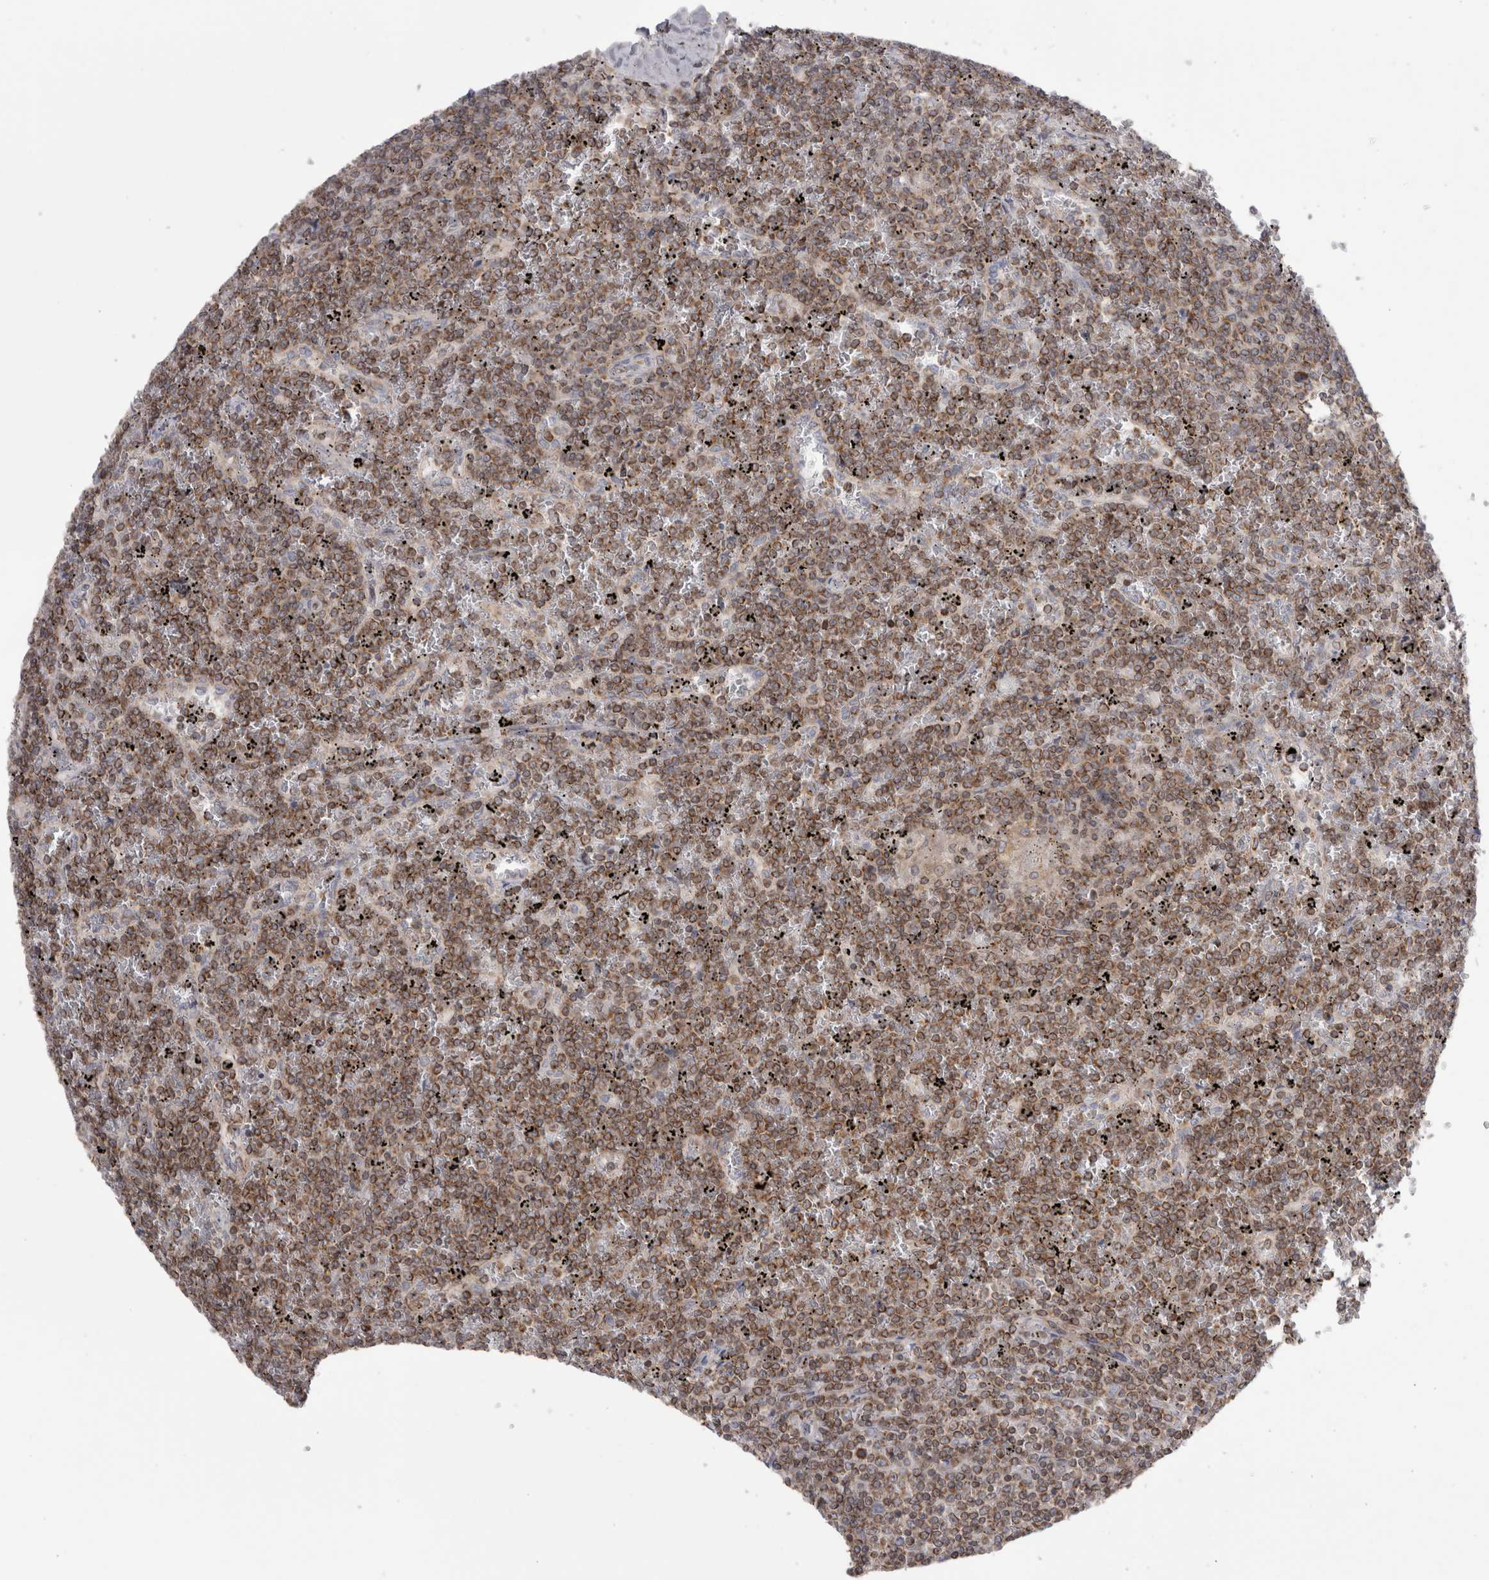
{"staining": {"intensity": "moderate", "quantity": ">75%", "location": "cytoplasmic/membranous"}, "tissue": "lymphoma", "cell_type": "Tumor cells", "image_type": "cancer", "snomed": [{"axis": "morphology", "description": "Malignant lymphoma, non-Hodgkin's type, Low grade"}, {"axis": "topography", "description": "Spleen"}], "caption": "An immunohistochemistry (IHC) micrograph of tumor tissue is shown. Protein staining in brown shows moderate cytoplasmic/membranous positivity in lymphoma within tumor cells.", "gene": "DARS2", "patient": {"sex": "female", "age": 19}}